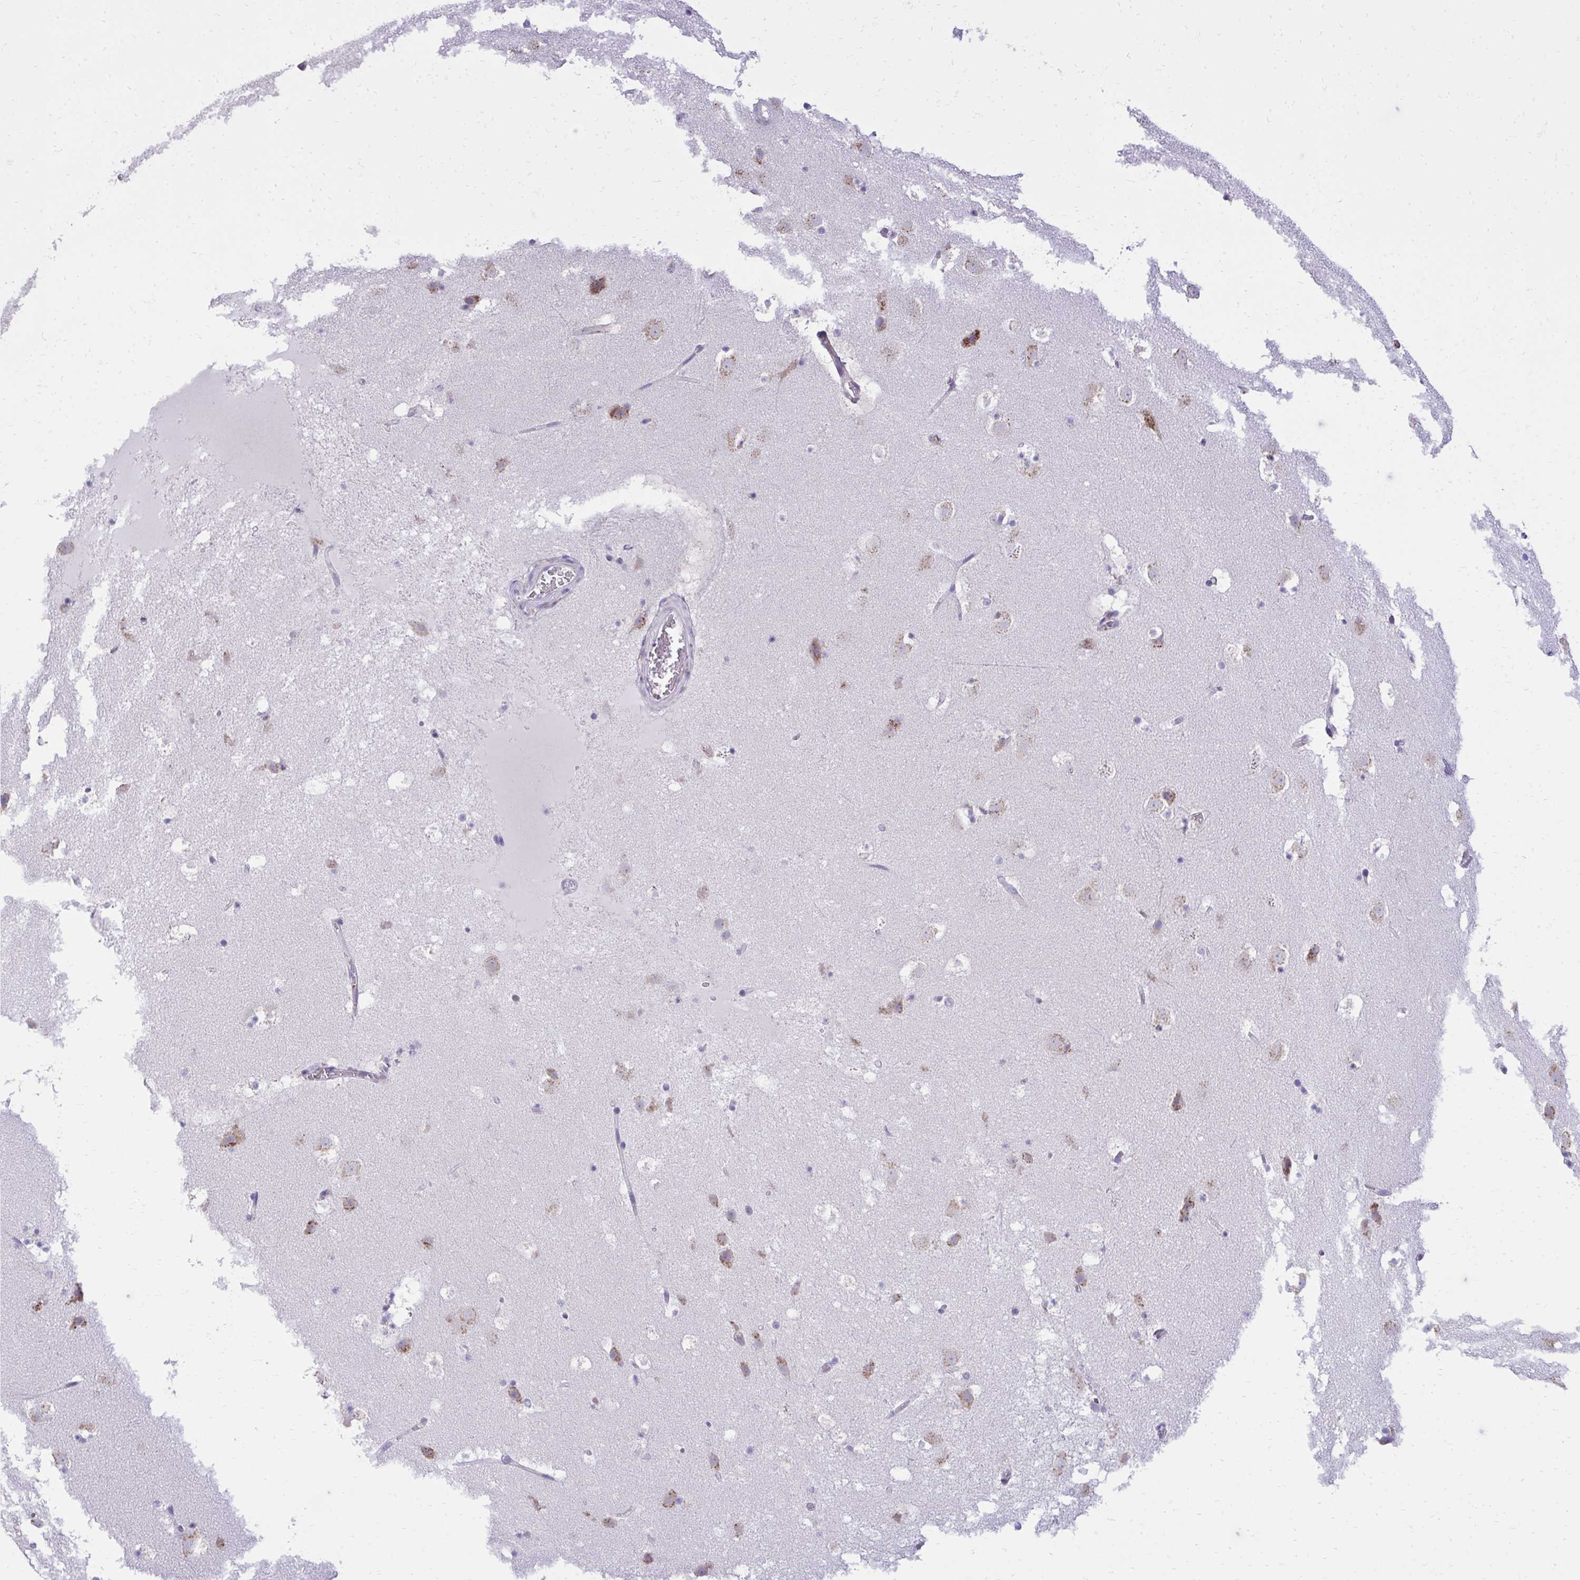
{"staining": {"intensity": "weak", "quantity": "<25%", "location": "cytoplasmic/membranous"}, "tissue": "caudate", "cell_type": "Glial cells", "image_type": "normal", "snomed": [{"axis": "morphology", "description": "Normal tissue, NOS"}, {"axis": "topography", "description": "Lateral ventricle wall"}], "caption": "Immunohistochemistry (IHC) histopathology image of normal human caudate stained for a protein (brown), which demonstrates no expression in glial cells. (DAB immunohistochemistry visualized using brightfield microscopy, high magnification).", "gene": "RPS15", "patient": {"sex": "male", "age": 37}}